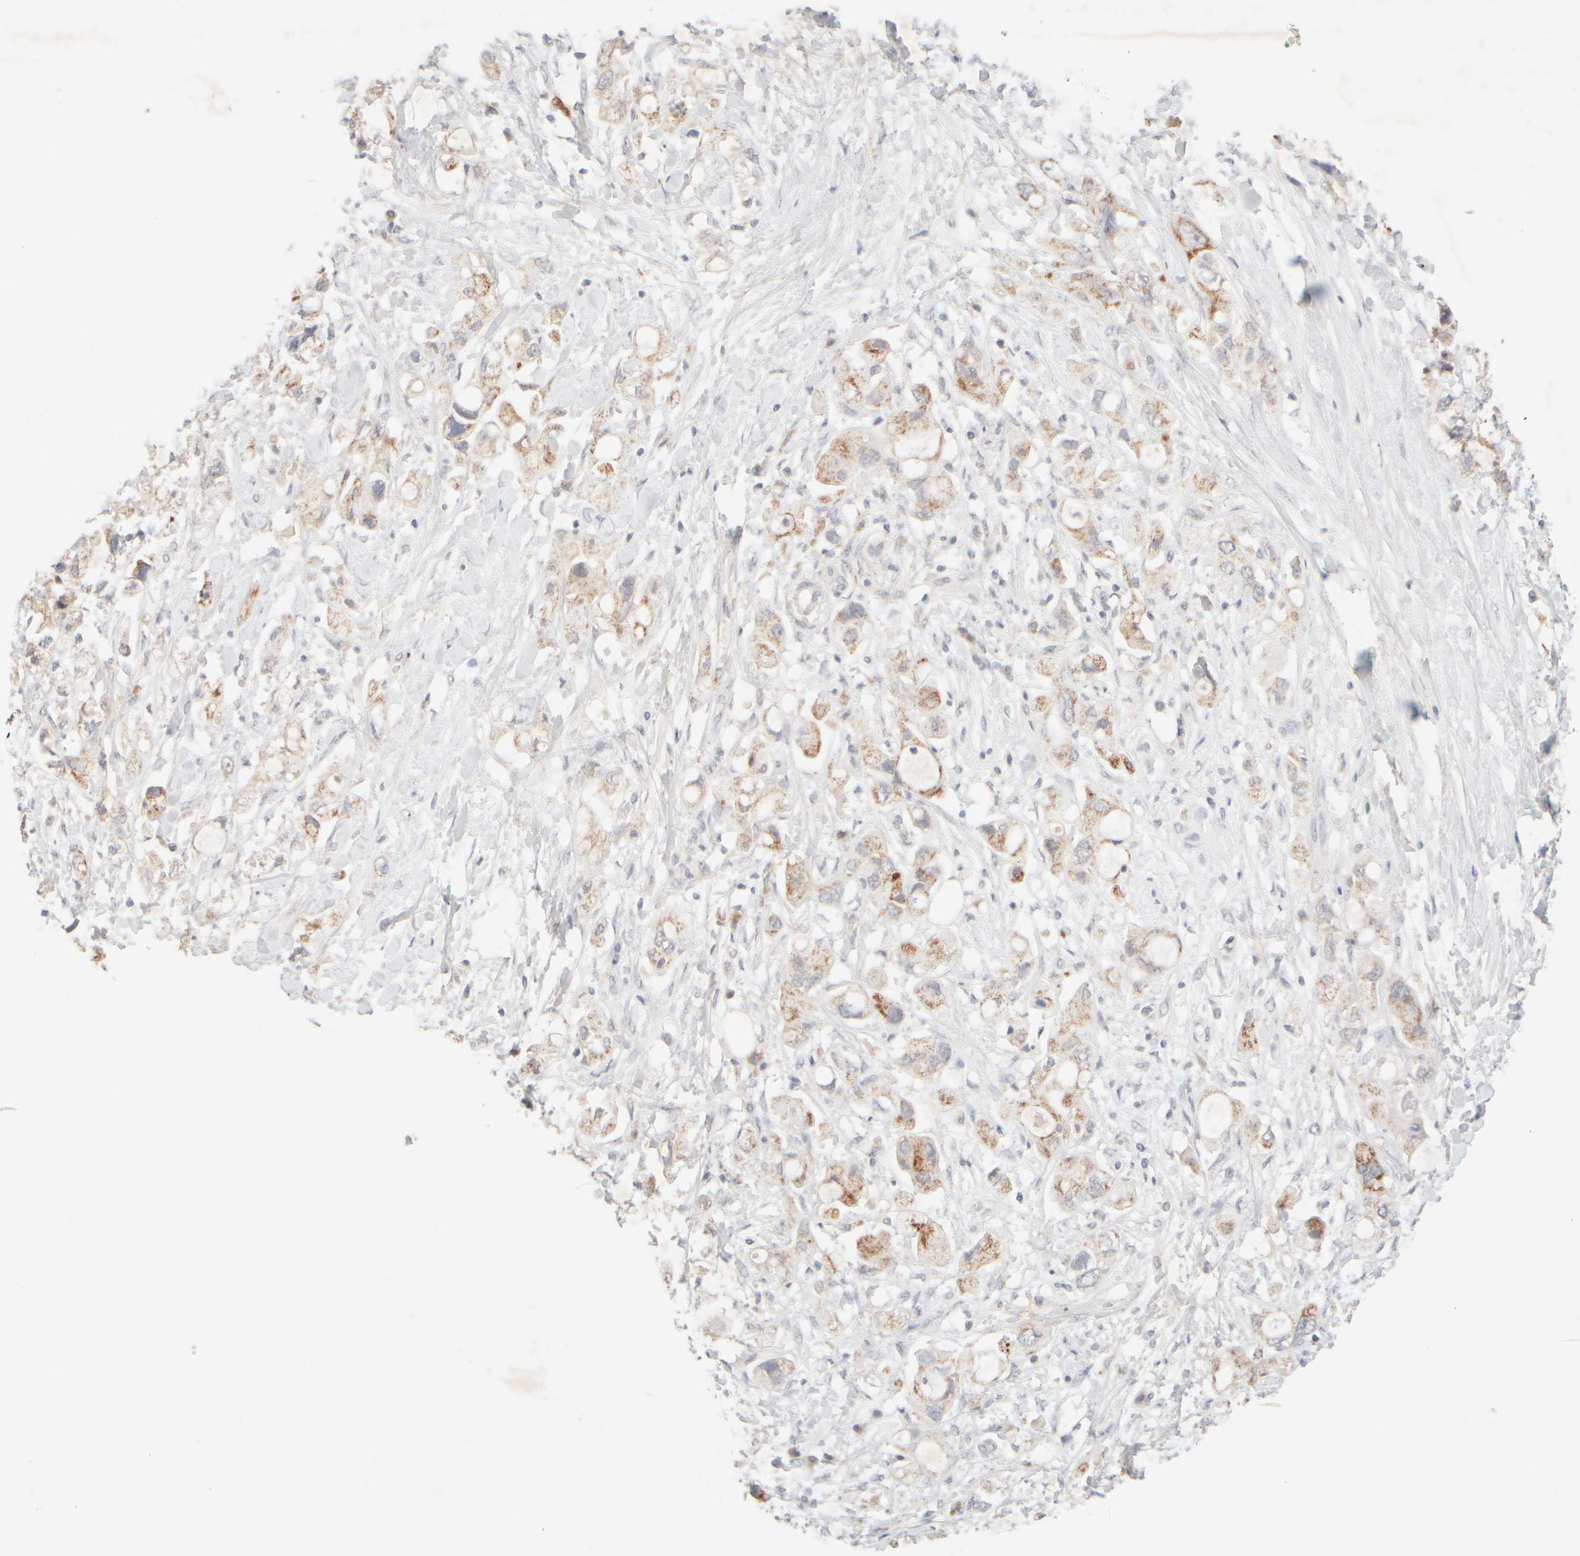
{"staining": {"intensity": "weak", "quantity": ">75%", "location": "cytoplasmic/membranous"}, "tissue": "pancreatic cancer", "cell_type": "Tumor cells", "image_type": "cancer", "snomed": [{"axis": "morphology", "description": "Adenocarcinoma, NOS"}, {"axis": "topography", "description": "Pancreas"}], "caption": "A low amount of weak cytoplasmic/membranous expression is present in approximately >75% of tumor cells in pancreatic cancer (adenocarcinoma) tissue.", "gene": "SNTB1", "patient": {"sex": "female", "age": 56}}